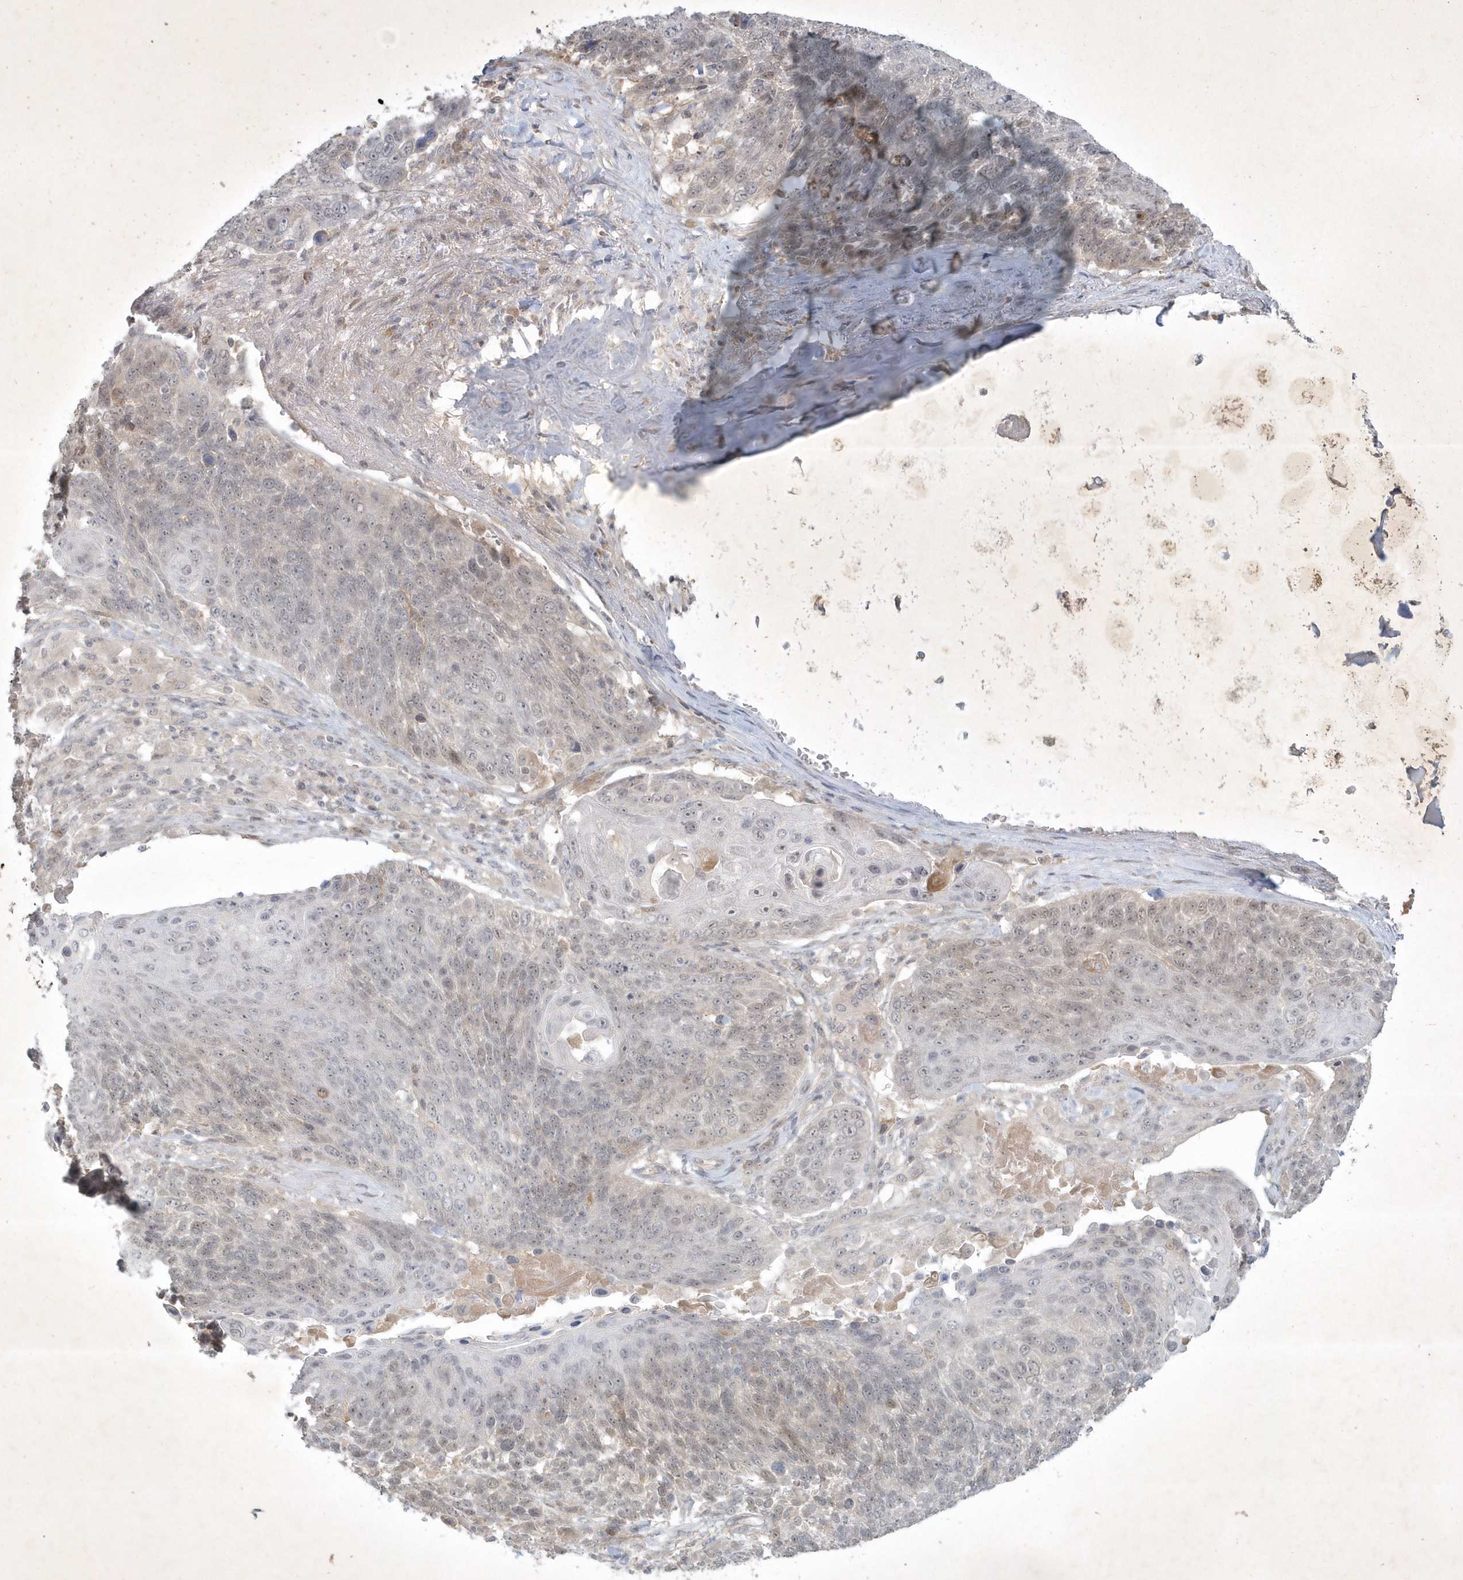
{"staining": {"intensity": "negative", "quantity": "none", "location": "none"}, "tissue": "lung cancer", "cell_type": "Tumor cells", "image_type": "cancer", "snomed": [{"axis": "morphology", "description": "Squamous cell carcinoma, NOS"}, {"axis": "topography", "description": "Lung"}], "caption": "An image of human lung cancer is negative for staining in tumor cells.", "gene": "BOD1", "patient": {"sex": "male", "age": 66}}